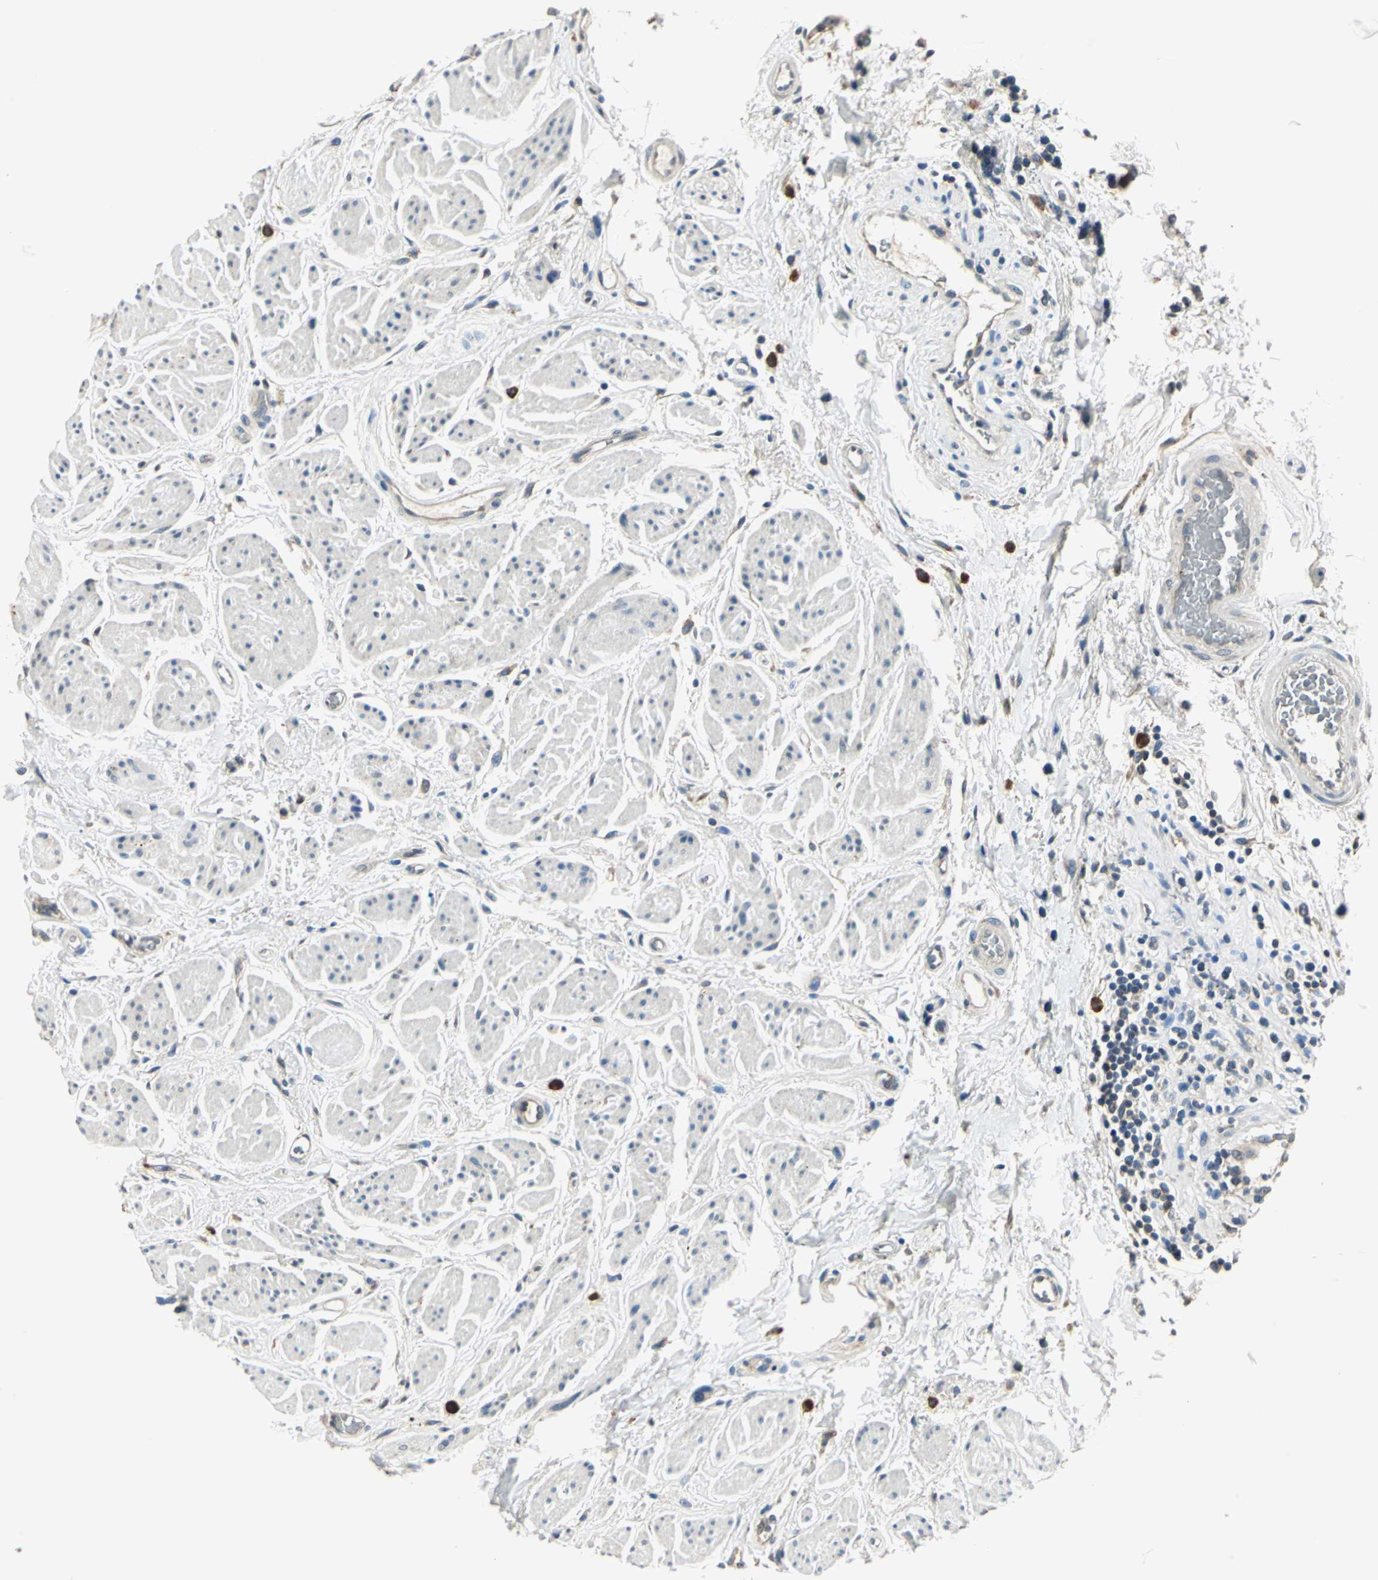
{"staining": {"intensity": "weak", "quantity": "25%-75%", "location": "cytoplasmic/membranous"}, "tissue": "adipose tissue", "cell_type": "Adipocytes", "image_type": "normal", "snomed": [{"axis": "morphology", "description": "Normal tissue, NOS"}, {"axis": "topography", "description": "Soft tissue"}, {"axis": "topography", "description": "Peripheral nerve tissue"}], "caption": "A brown stain labels weak cytoplasmic/membranous staining of a protein in adipocytes of unremarkable adipose tissue. (Brightfield microscopy of DAB IHC at high magnification).", "gene": "NIT1", "patient": {"sex": "female", "age": 71}}